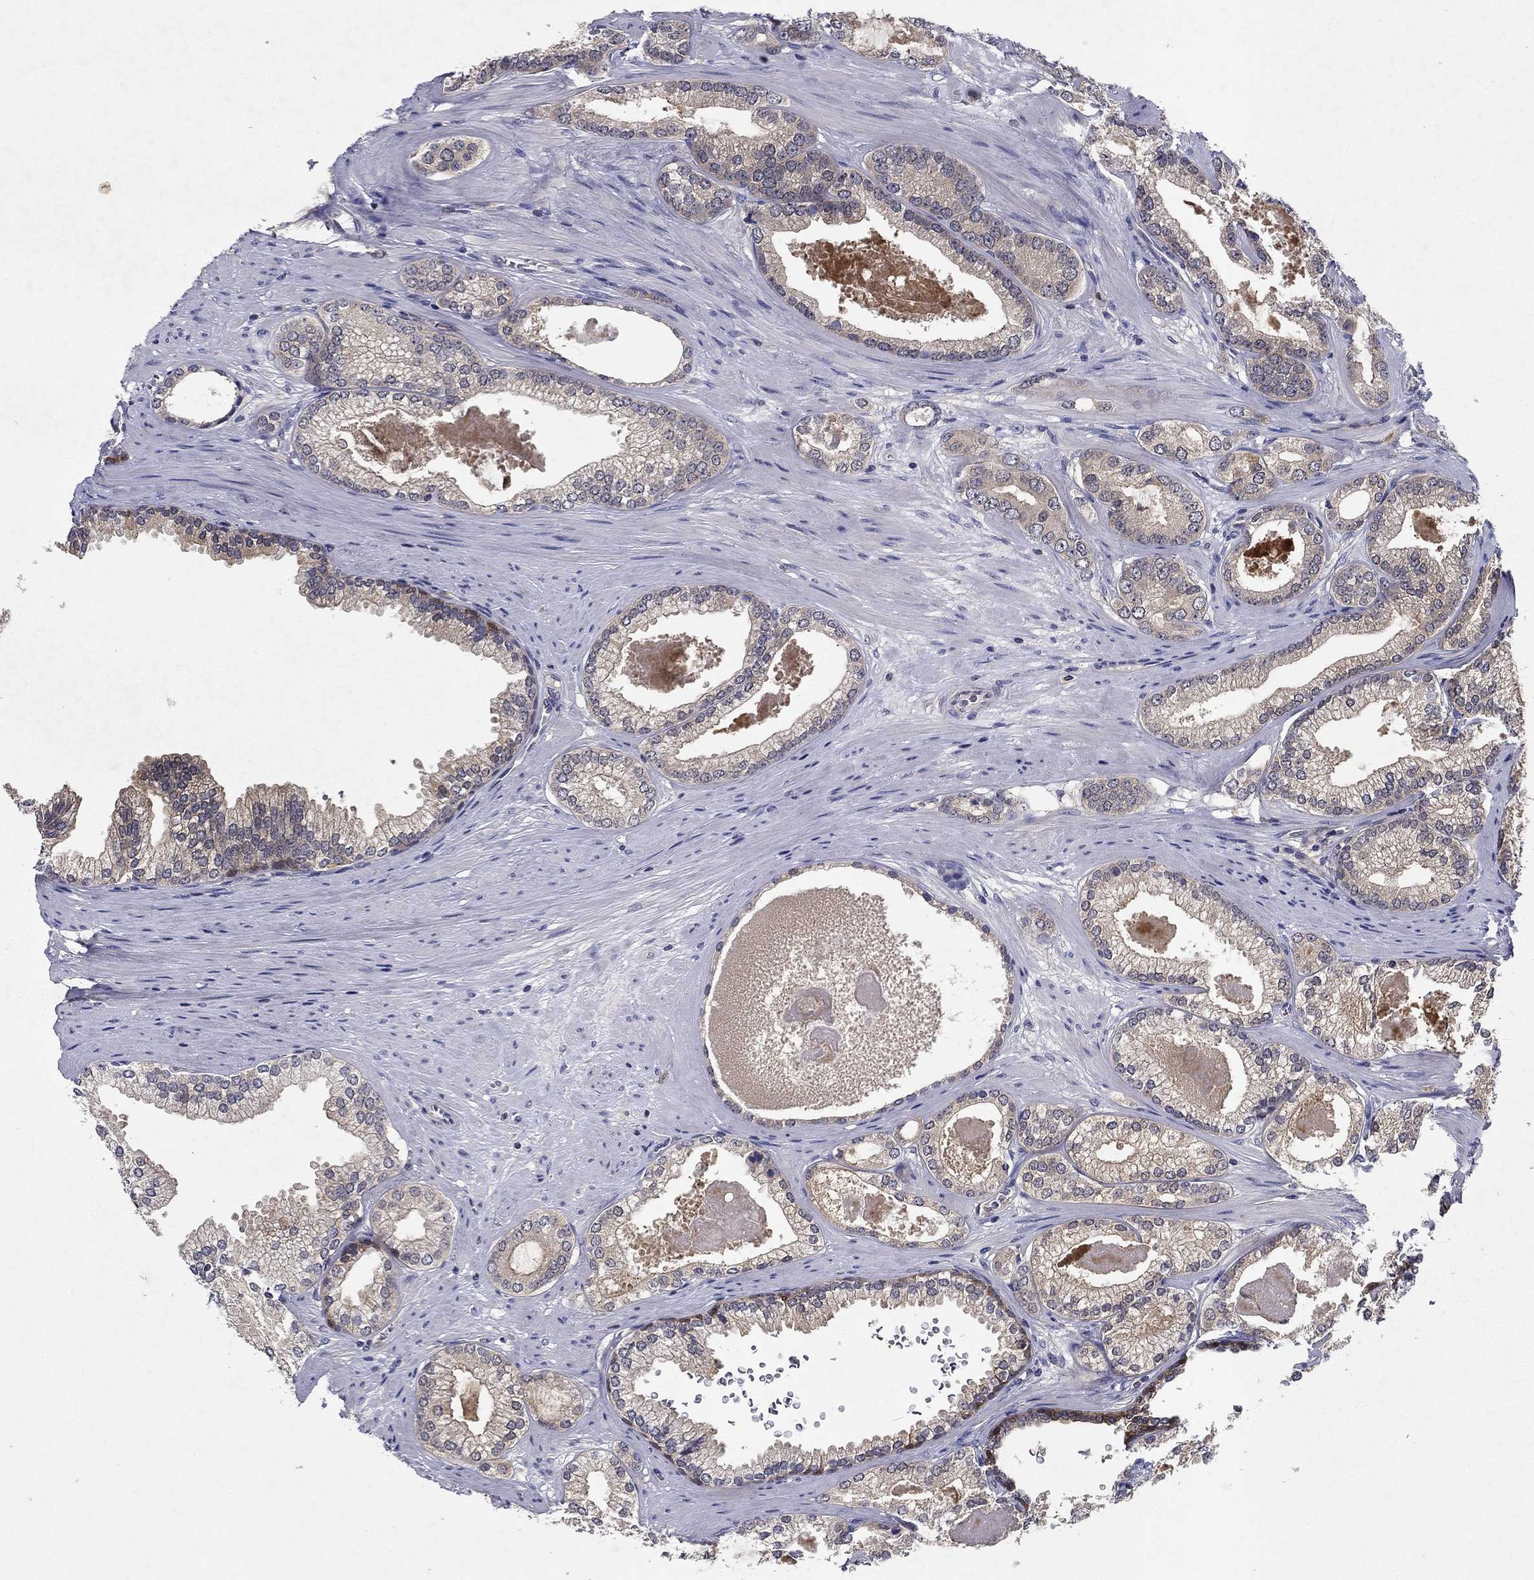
{"staining": {"intensity": "negative", "quantity": "none", "location": "none"}, "tissue": "prostate cancer", "cell_type": "Tumor cells", "image_type": "cancer", "snomed": [{"axis": "morphology", "description": "Adenocarcinoma, High grade"}, {"axis": "topography", "description": "Prostate and seminal vesicle, NOS"}], "caption": "Micrograph shows no protein positivity in tumor cells of prostate cancer (adenocarcinoma (high-grade)) tissue.", "gene": "GLTP", "patient": {"sex": "male", "age": 62}}